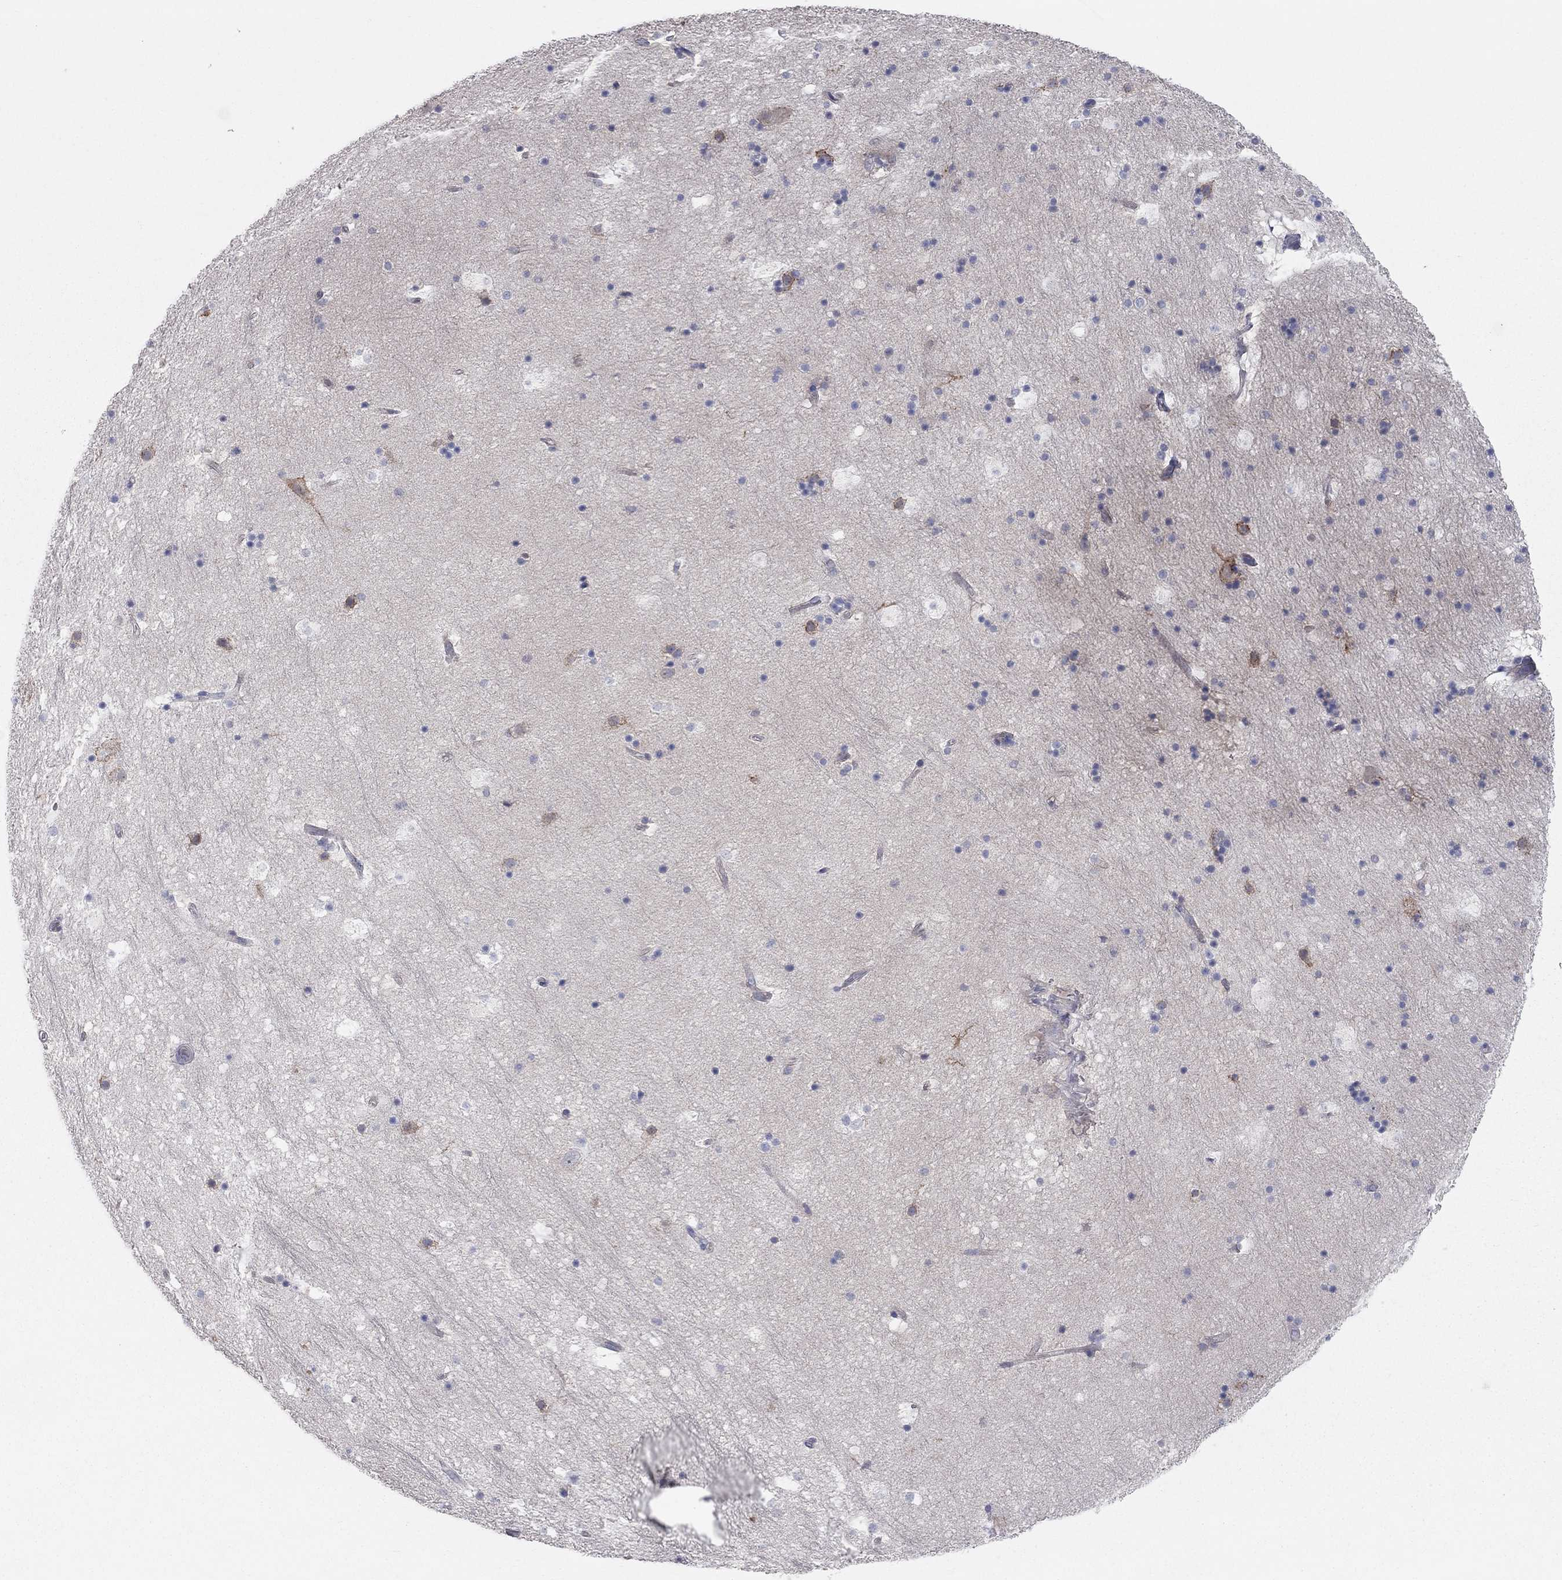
{"staining": {"intensity": "negative", "quantity": "none", "location": "none"}, "tissue": "hippocampus", "cell_type": "Glial cells", "image_type": "normal", "snomed": [{"axis": "morphology", "description": "Normal tissue, NOS"}, {"axis": "topography", "description": "Hippocampus"}], "caption": "Immunohistochemical staining of normal human hippocampus shows no significant staining in glial cells. (Stains: DAB (3,3'-diaminobenzidine) immunohistochemistry (IHC) with hematoxylin counter stain, Microscopy: brightfield microscopy at high magnification).", "gene": "KCNB1", "patient": {"sex": "male", "age": 51}}